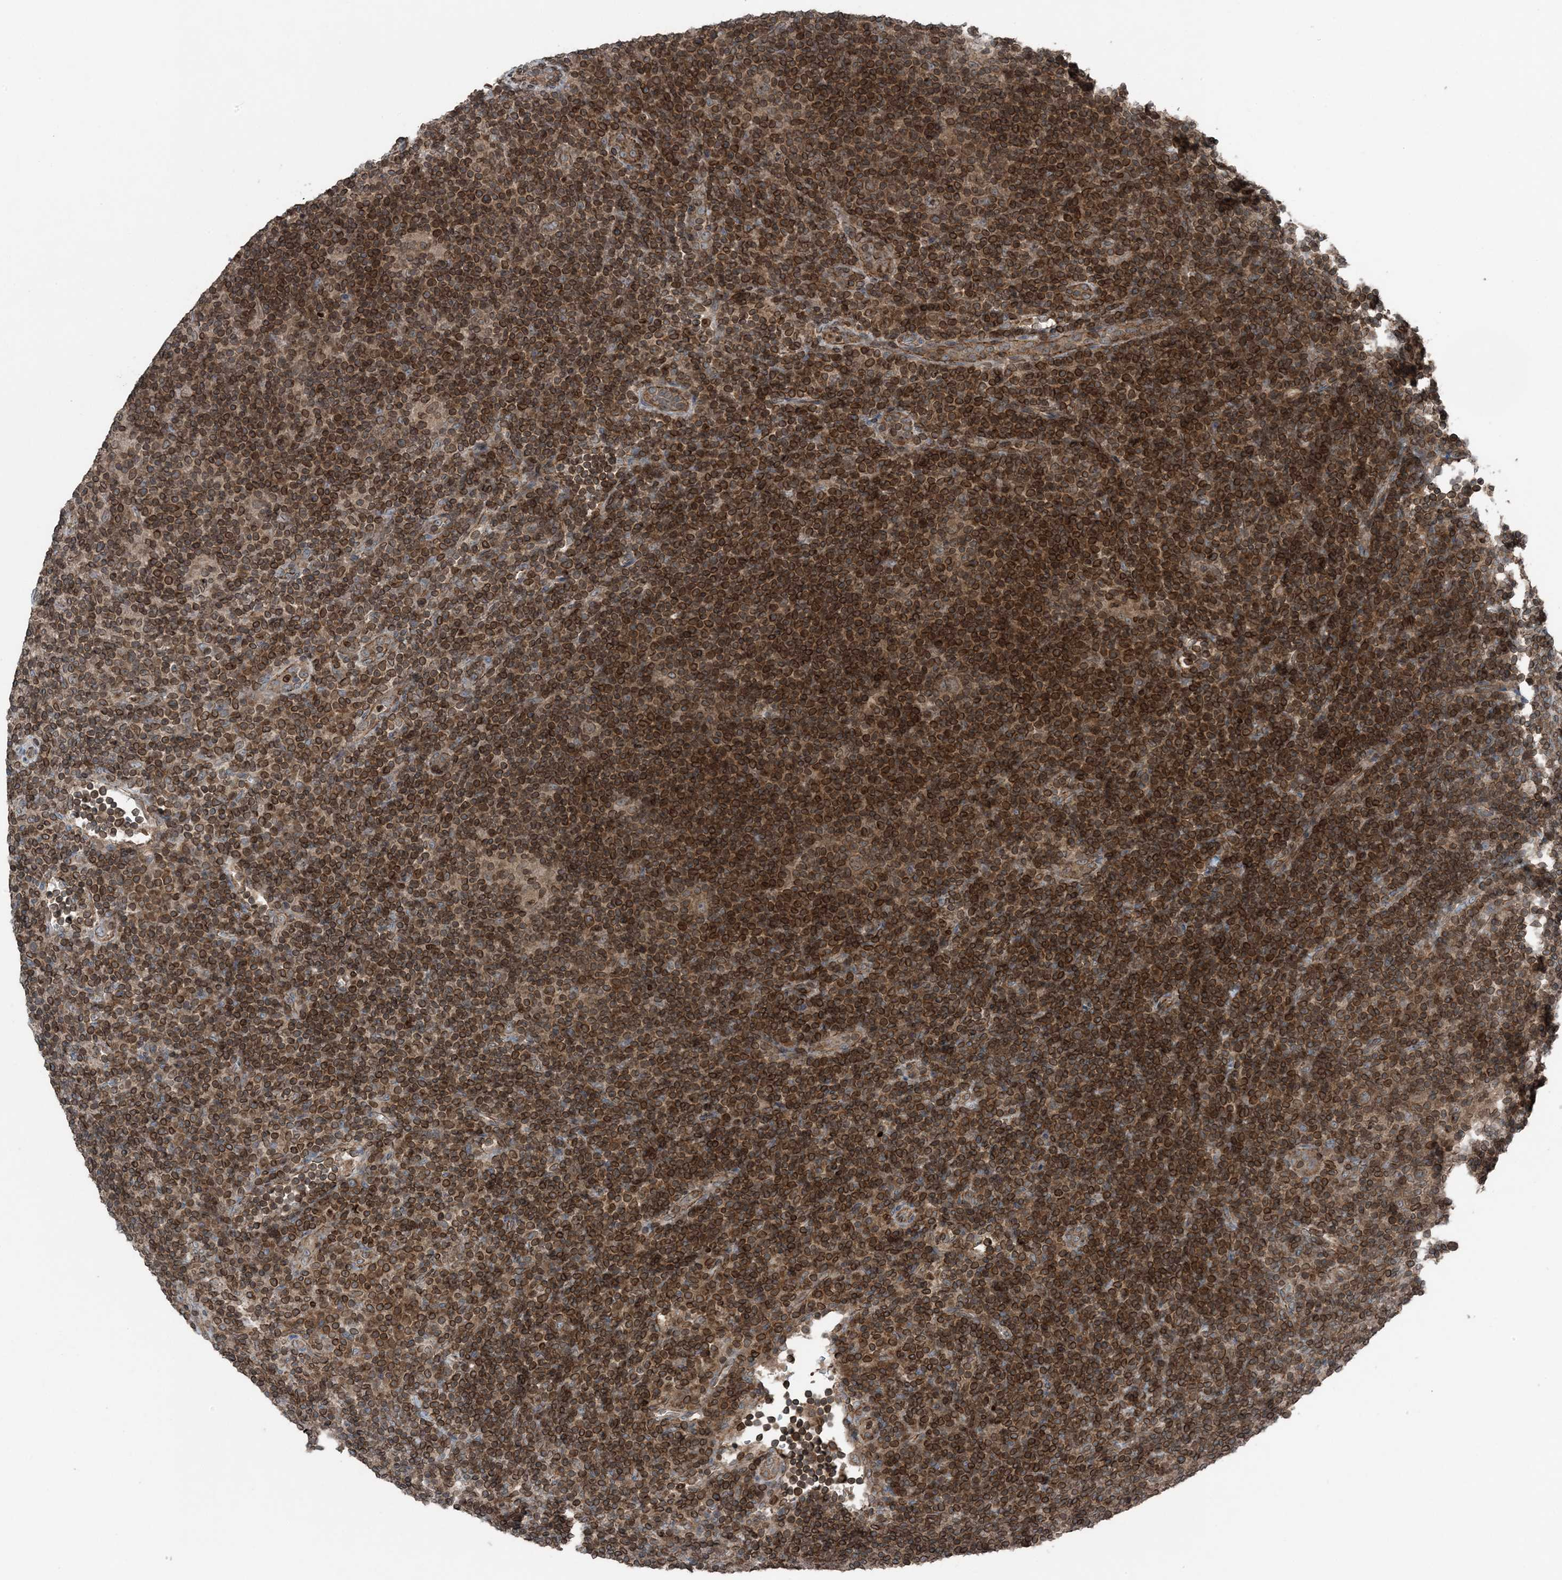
{"staining": {"intensity": "moderate", "quantity": ">75%", "location": "cytoplasmic/membranous,nuclear"}, "tissue": "lymphoma", "cell_type": "Tumor cells", "image_type": "cancer", "snomed": [{"axis": "morphology", "description": "Hodgkin's disease, NOS"}, {"axis": "topography", "description": "Lymph node"}], "caption": "Approximately >75% of tumor cells in human Hodgkin's disease display moderate cytoplasmic/membranous and nuclear protein expression as visualized by brown immunohistochemical staining.", "gene": "ZFAND2B", "patient": {"sex": "female", "age": 57}}